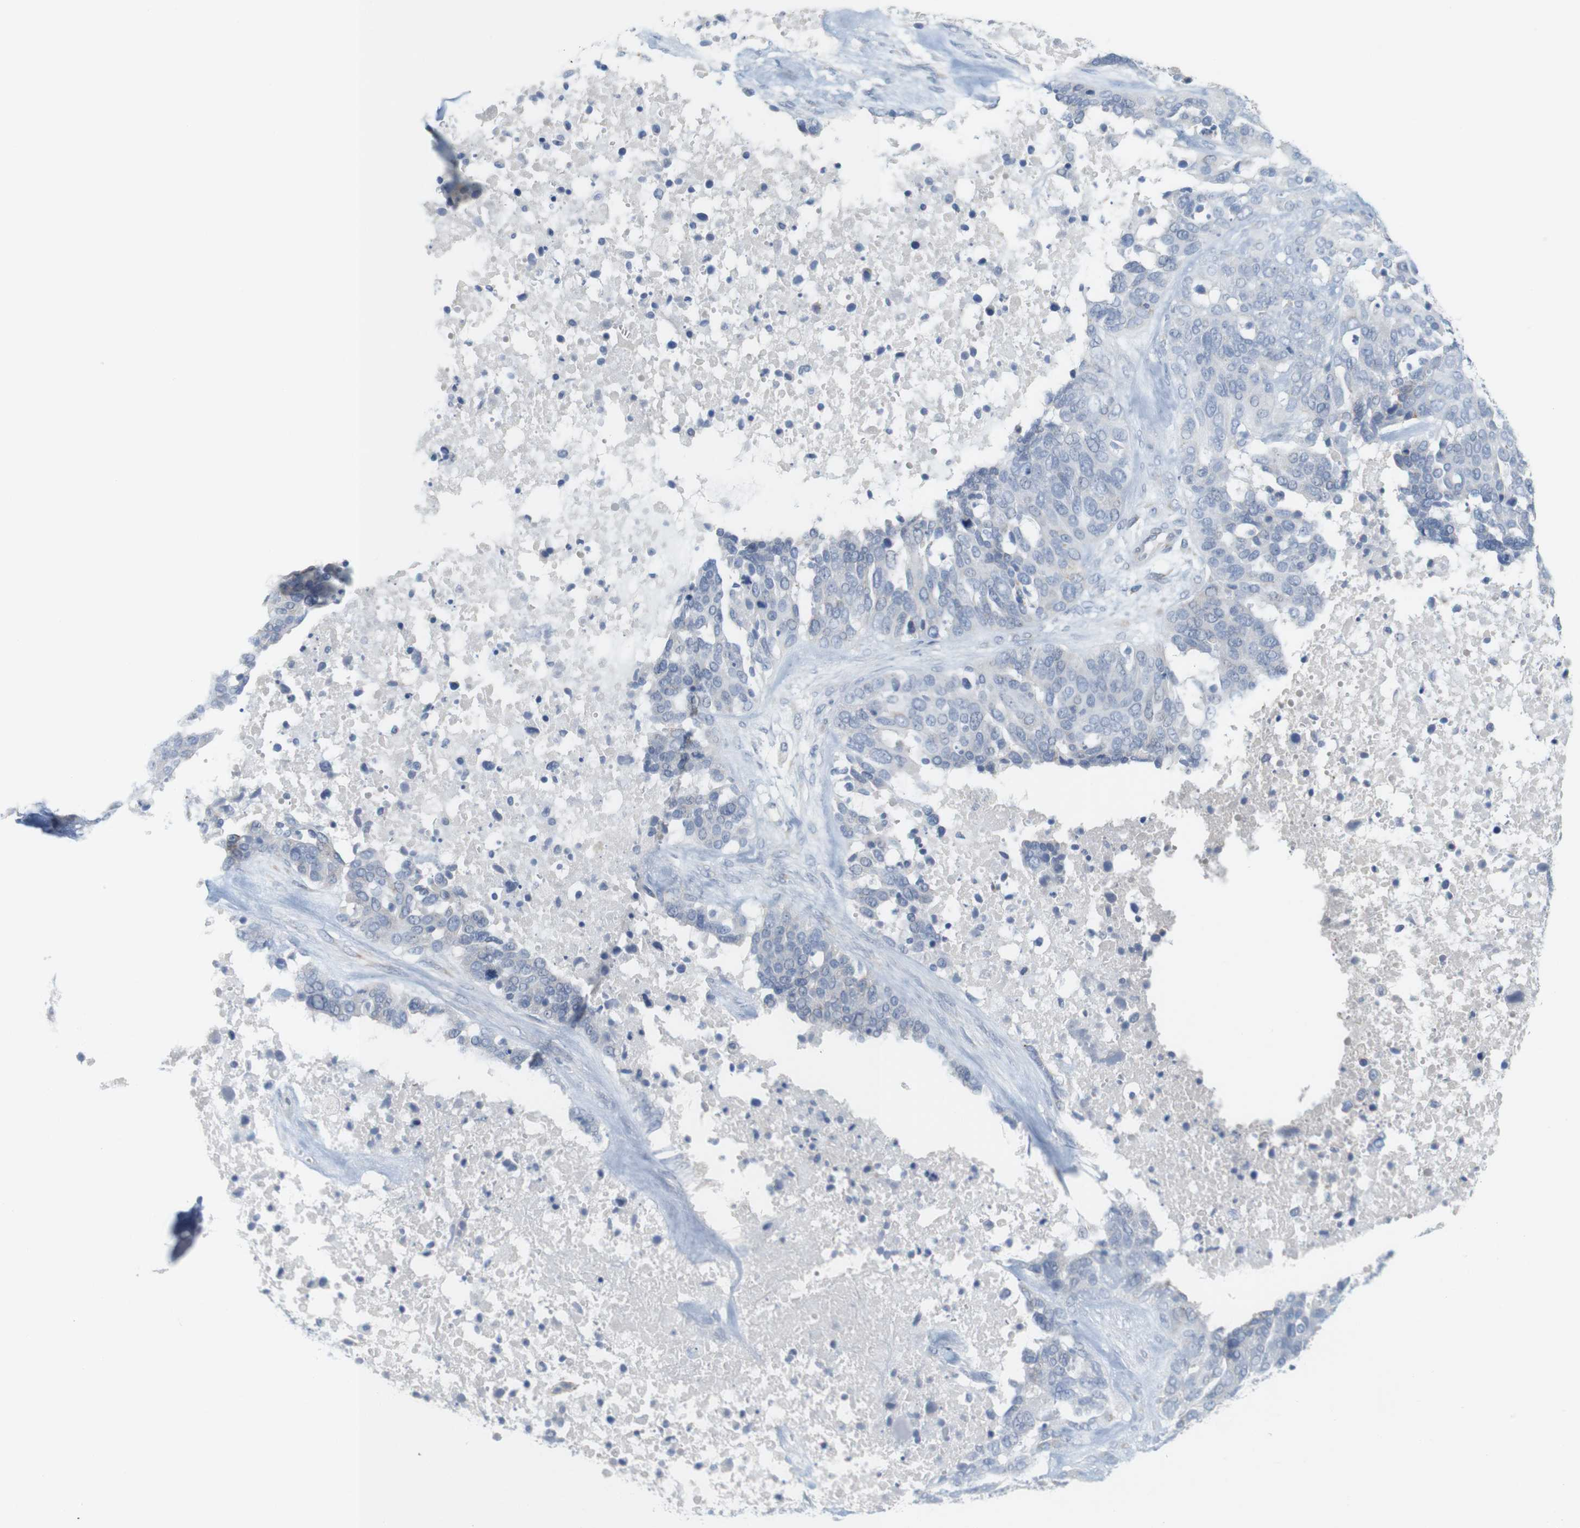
{"staining": {"intensity": "negative", "quantity": "none", "location": "none"}, "tissue": "ovarian cancer", "cell_type": "Tumor cells", "image_type": "cancer", "snomed": [{"axis": "morphology", "description": "Cystadenocarcinoma, serous, NOS"}, {"axis": "topography", "description": "Ovary"}], "caption": "This is an immunohistochemistry (IHC) histopathology image of human serous cystadenocarcinoma (ovarian). There is no positivity in tumor cells.", "gene": "RGS9", "patient": {"sex": "female", "age": 44}}